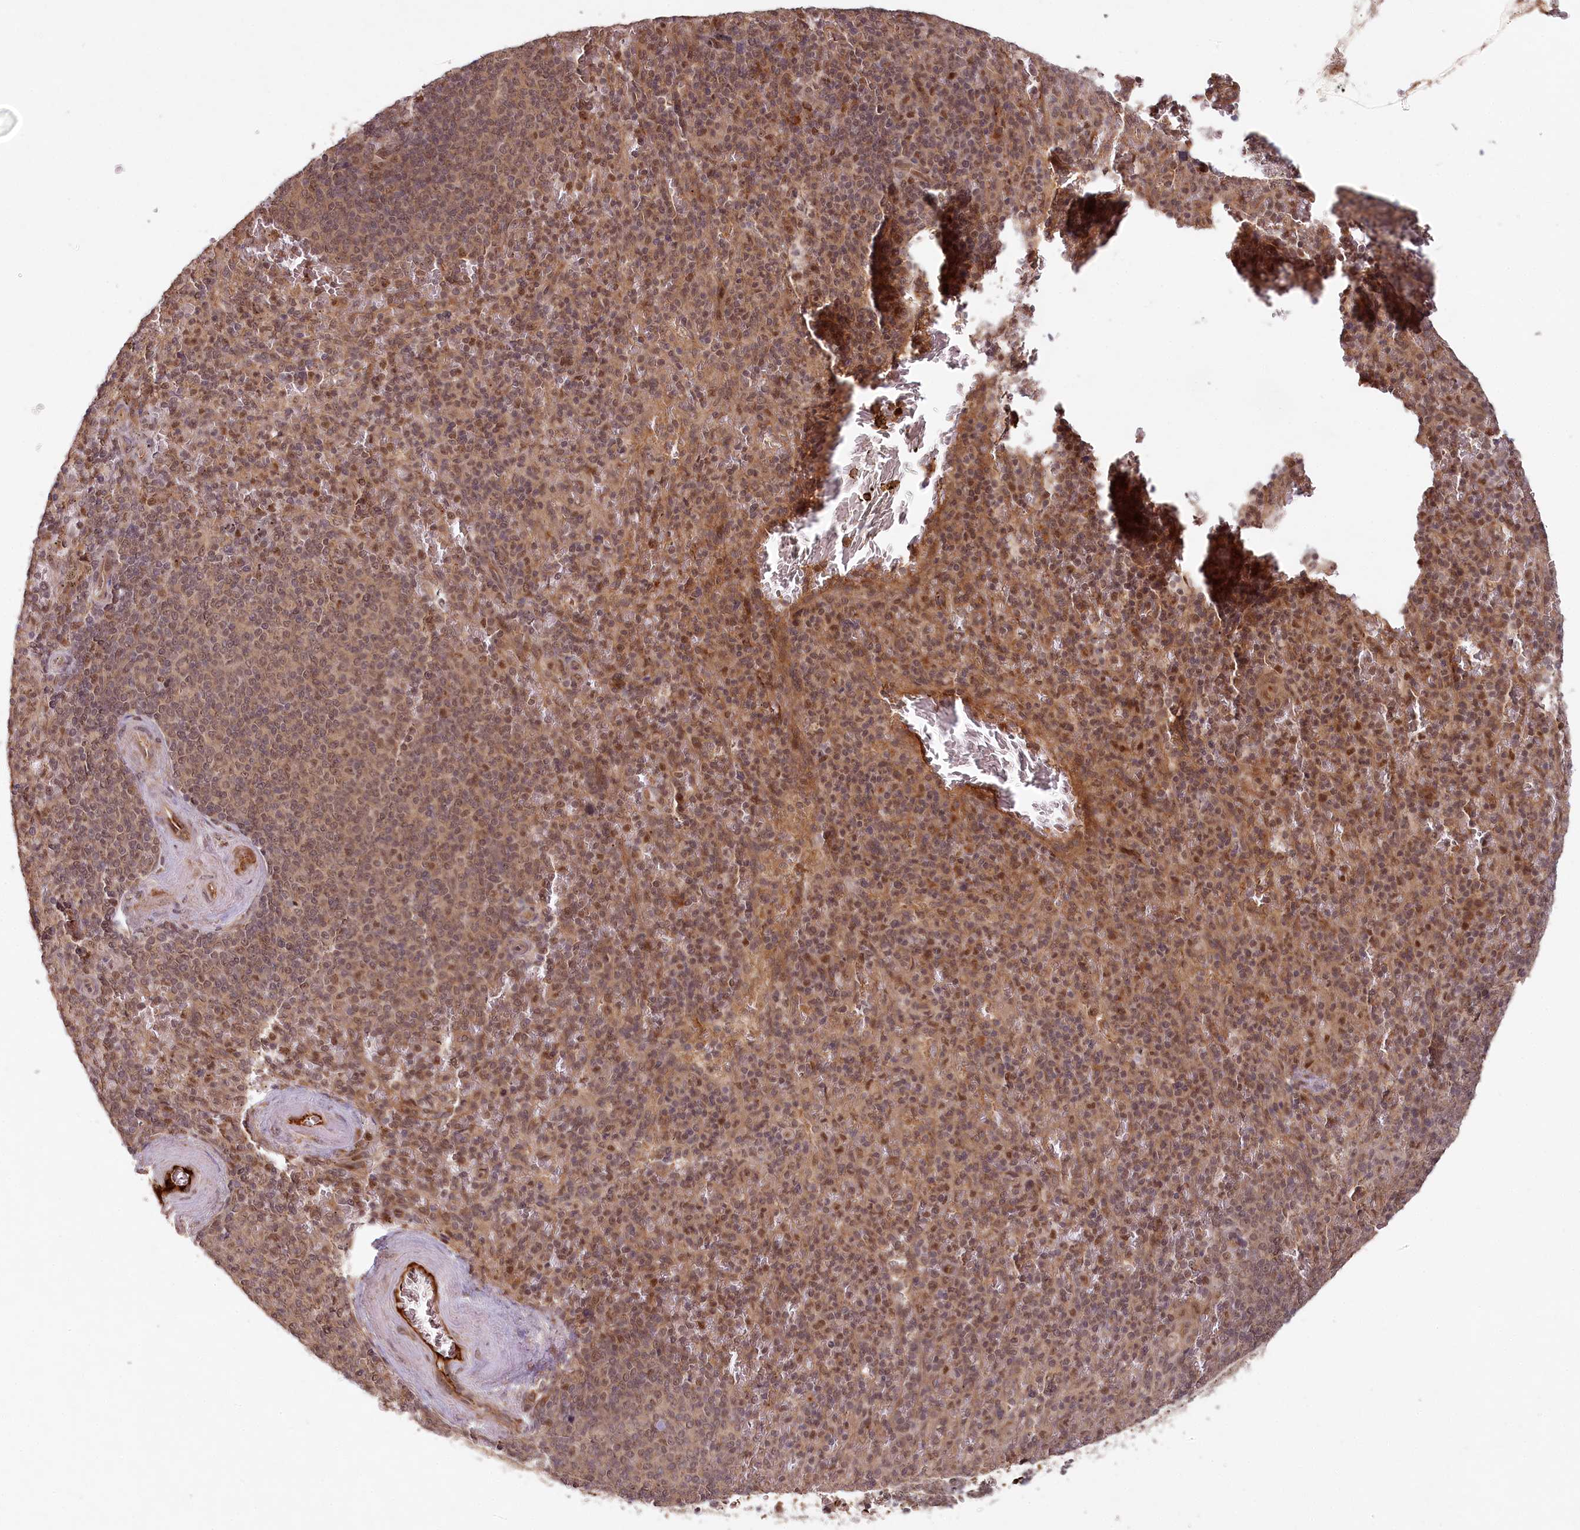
{"staining": {"intensity": "moderate", "quantity": ">75%", "location": "nuclear"}, "tissue": "spleen", "cell_type": "Cells in red pulp", "image_type": "normal", "snomed": [{"axis": "morphology", "description": "Normal tissue, NOS"}, {"axis": "topography", "description": "Spleen"}], "caption": "Immunohistochemical staining of benign spleen demonstrates >75% levels of moderate nuclear protein expression in approximately >75% of cells in red pulp.", "gene": "WAPL", "patient": {"sex": "male", "age": 82}}